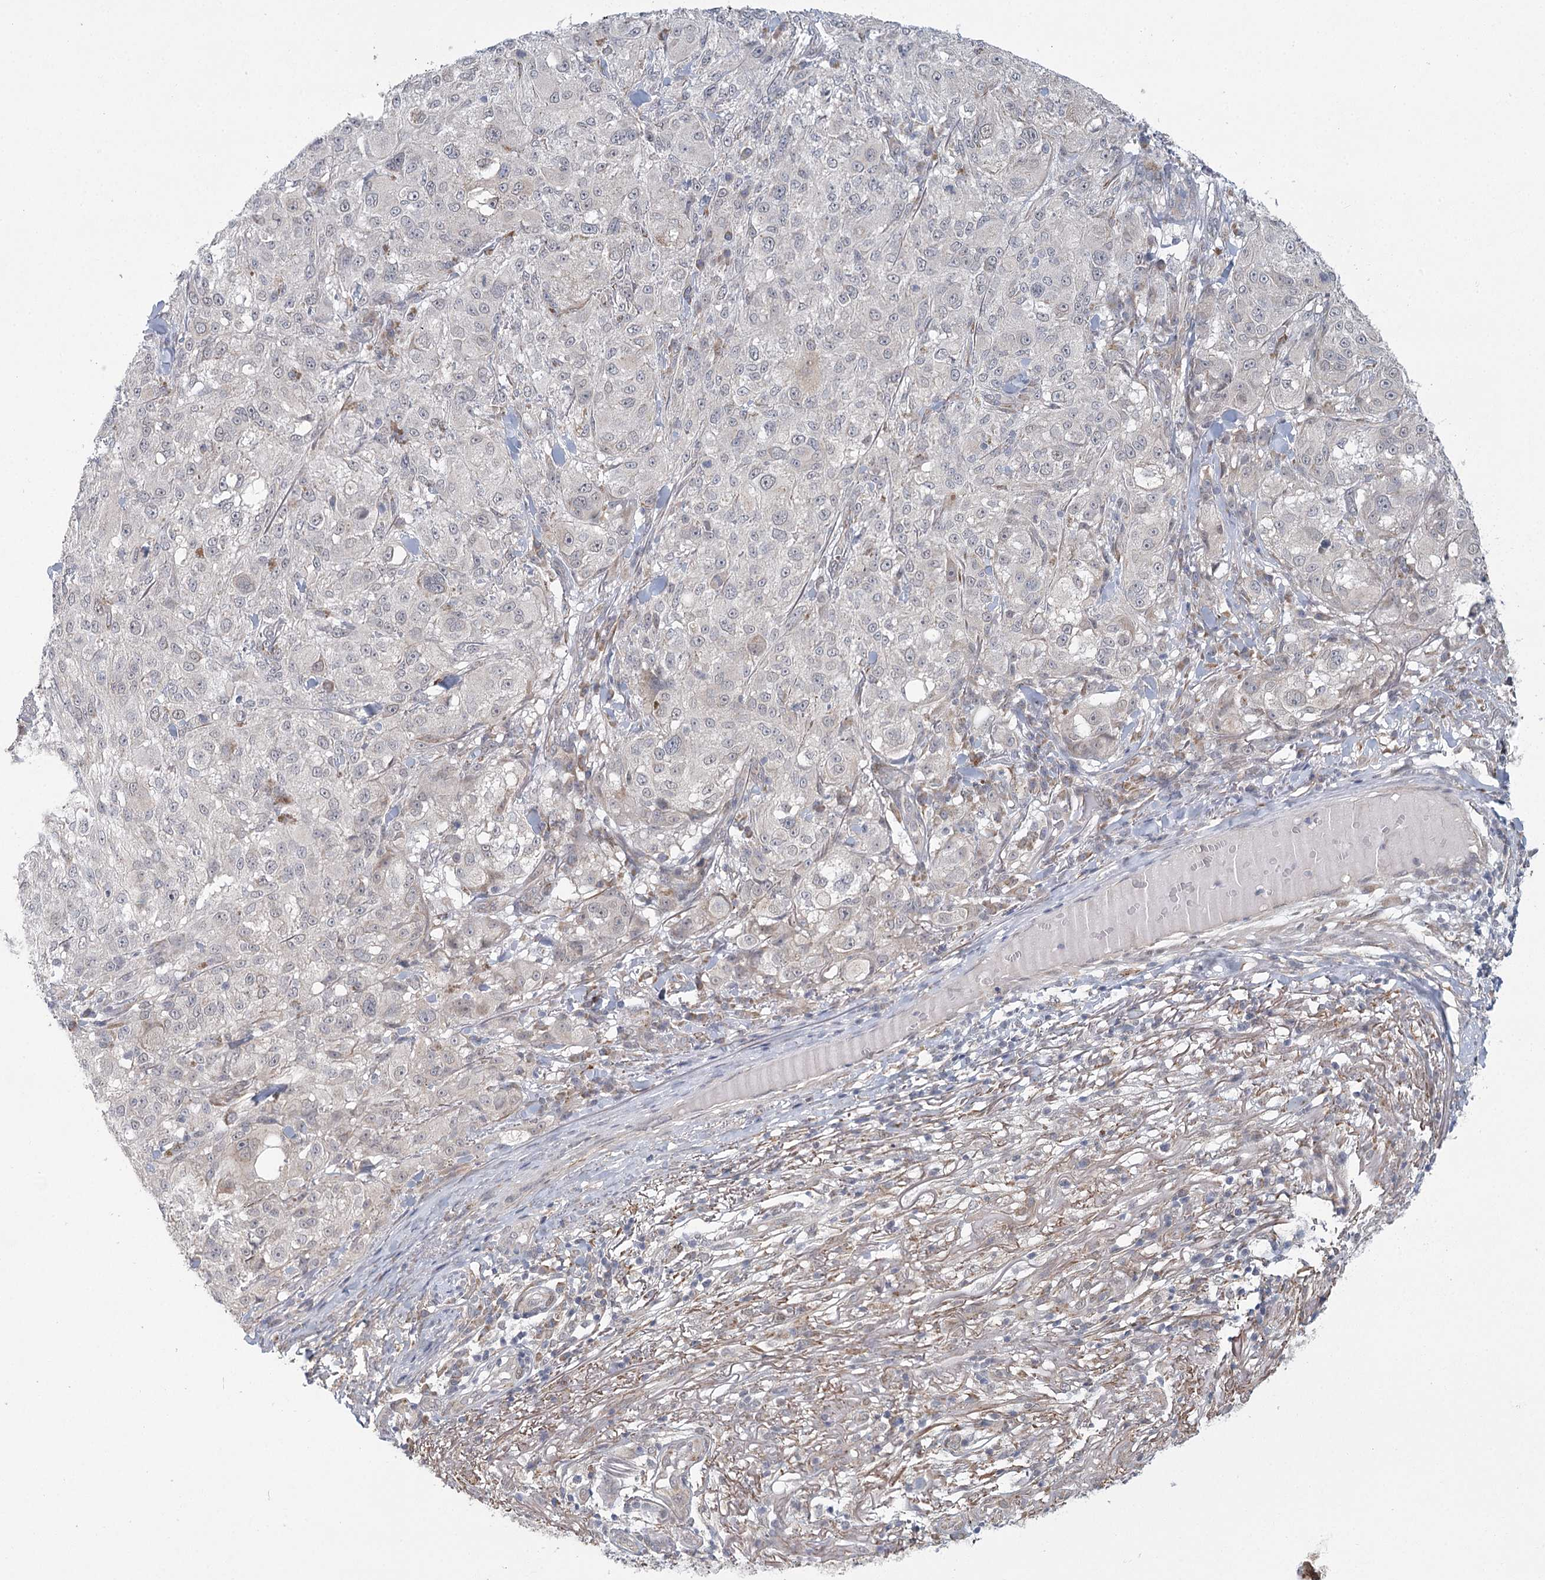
{"staining": {"intensity": "negative", "quantity": "none", "location": "none"}, "tissue": "melanoma", "cell_type": "Tumor cells", "image_type": "cancer", "snomed": [{"axis": "morphology", "description": "Necrosis, NOS"}, {"axis": "morphology", "description": "Malignant melanoma, NOS"}, {"axis": "topography", "description": "Skin"}], "caption": "The histopathology image reveals no significant staining in tumor cells of malignant melanoma.", "gene": "MED28", "patient": {"sex": "female", "age": 87}}